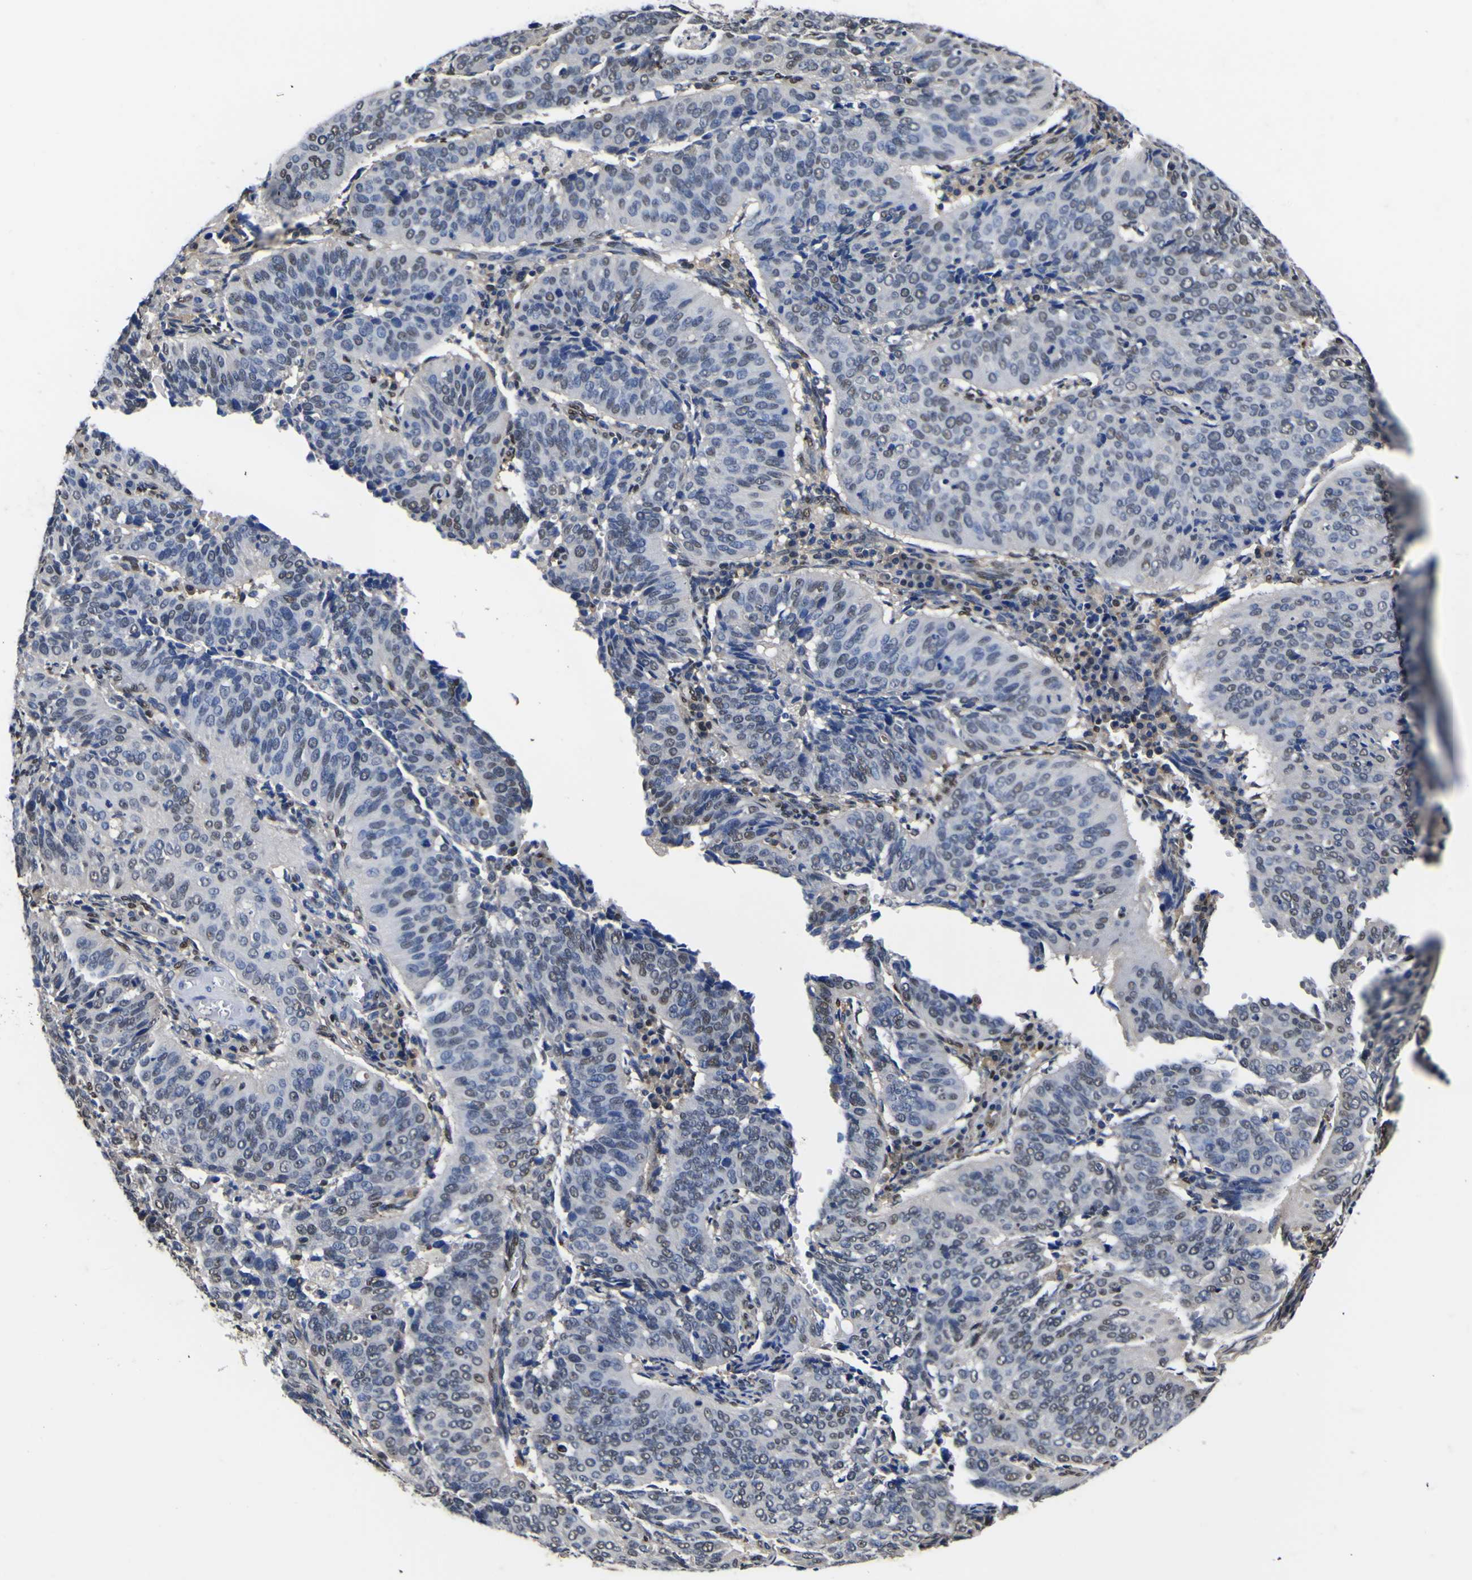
{"staining": {"intensity": "weak", "quantity": "<25%", "location": "nuclear"}, "tissue": "cervical cancer", "cell_type": "Tumor cells", "image_type": "cancer", "snomed": [{"axis": "morphology", "description": "Normal tissue, NOS"}, {"axis": "morphology", "description": "Squamous cell carcinoma, NOS"}, {"axis": "topography", "description": "Cervix"}], "caption": "Cervical cancer (squamous cell carcinoma) was stained to show a protein in brown. There is no significant positivity in tumor cells.", "gene": "FAM110B", "patient": {"sex": "female", "age": 39}}